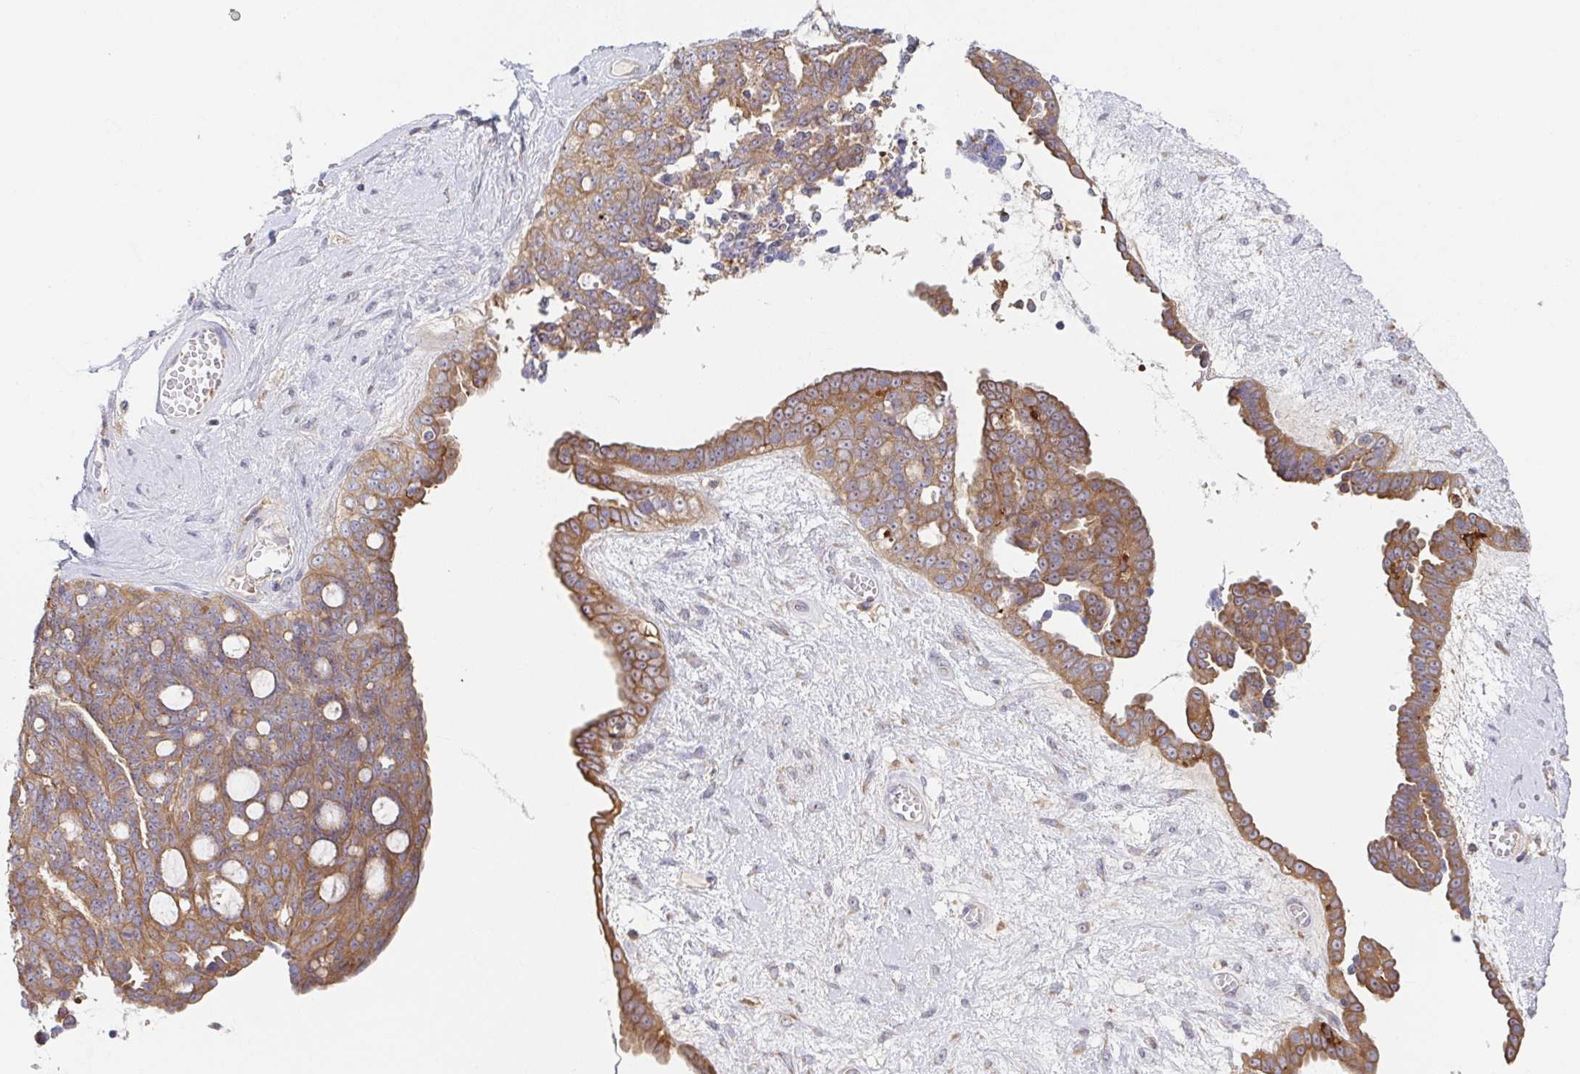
{"staining": {"intensity": "moderate", "quantity": ">75%", "location": "cytoplasmic/membranous"}, "tissue": "ovarian cancer", "cell_type": "Tumor cells", "image_type": "cancer", "snomed": [{"axis": "morphology", "description": "Cystadenocarcinoma, serous, NOS"}, {"axis": "topography", "description": "Ovary"}], "caption": "Protein positivity by immunohistochemistry displays moderate cytoplasmic/membranous positivity in about >75% of tumor cells in ovarian serous cystadenocarcinoma.", "gene": "TUFT1", "patient": {"sex": "female", "age": 71}}